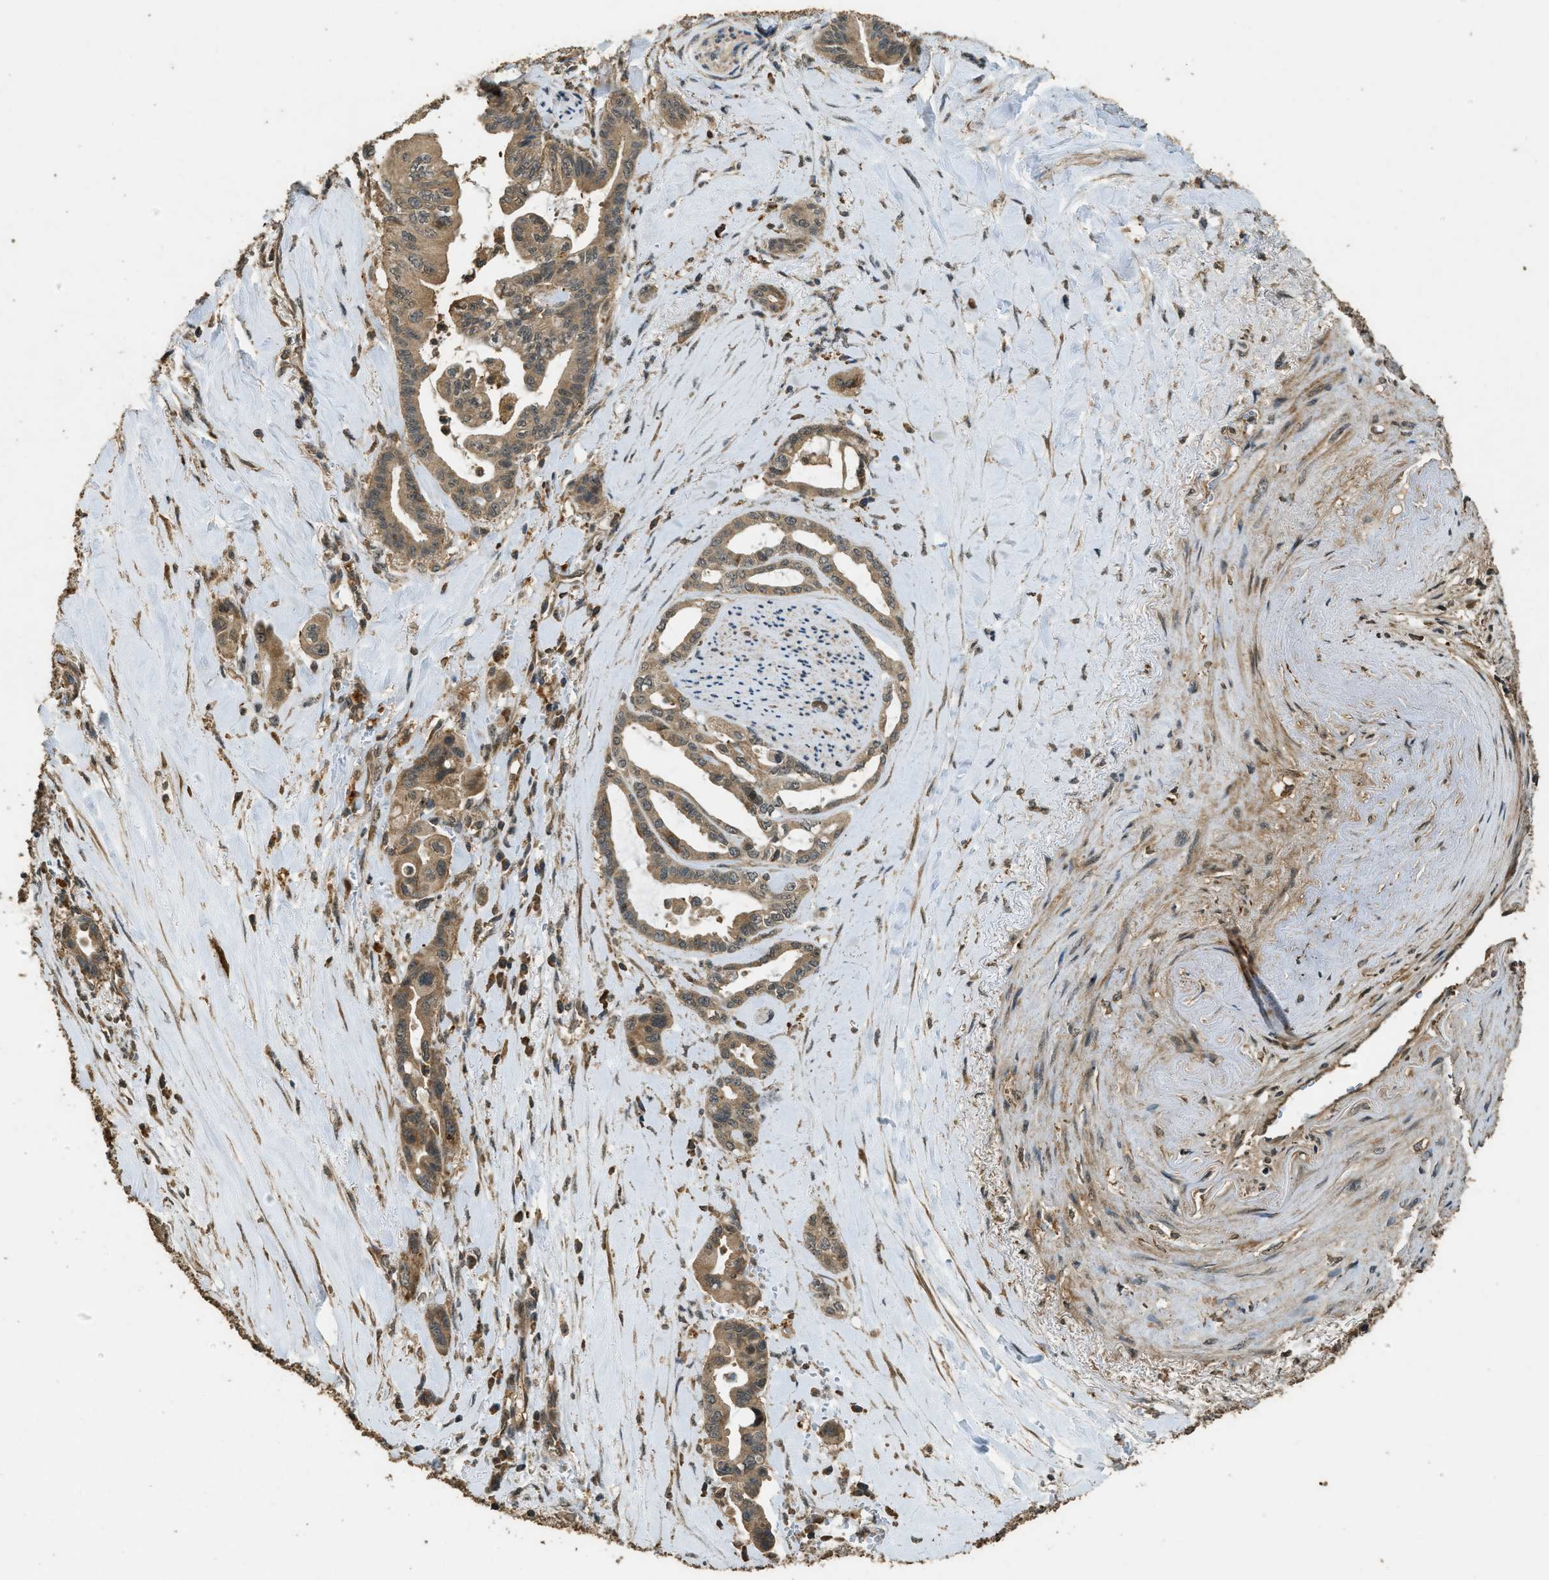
{"staining": {"intensity": "moderate", "quantity": ">75%", "location": "cytoplasmic/membranous"}, "tissue": "pancreatic cancer", "cell_type": "Tumor cells", "image_type": "cancer", "snomed": [{"axis": "morphology", "description": "Adenocarcinoma, NOS"}, {"axis": "topography", "description": "Pancreas"}], "caption": "Protein analysis of pancreatic cancer tissue reveals moderate cytoplasmic/membranous positivity in about >75% of tumor cells.", "gene": "PPP6R3", "patient": {"sex": "male", "age": 70}}